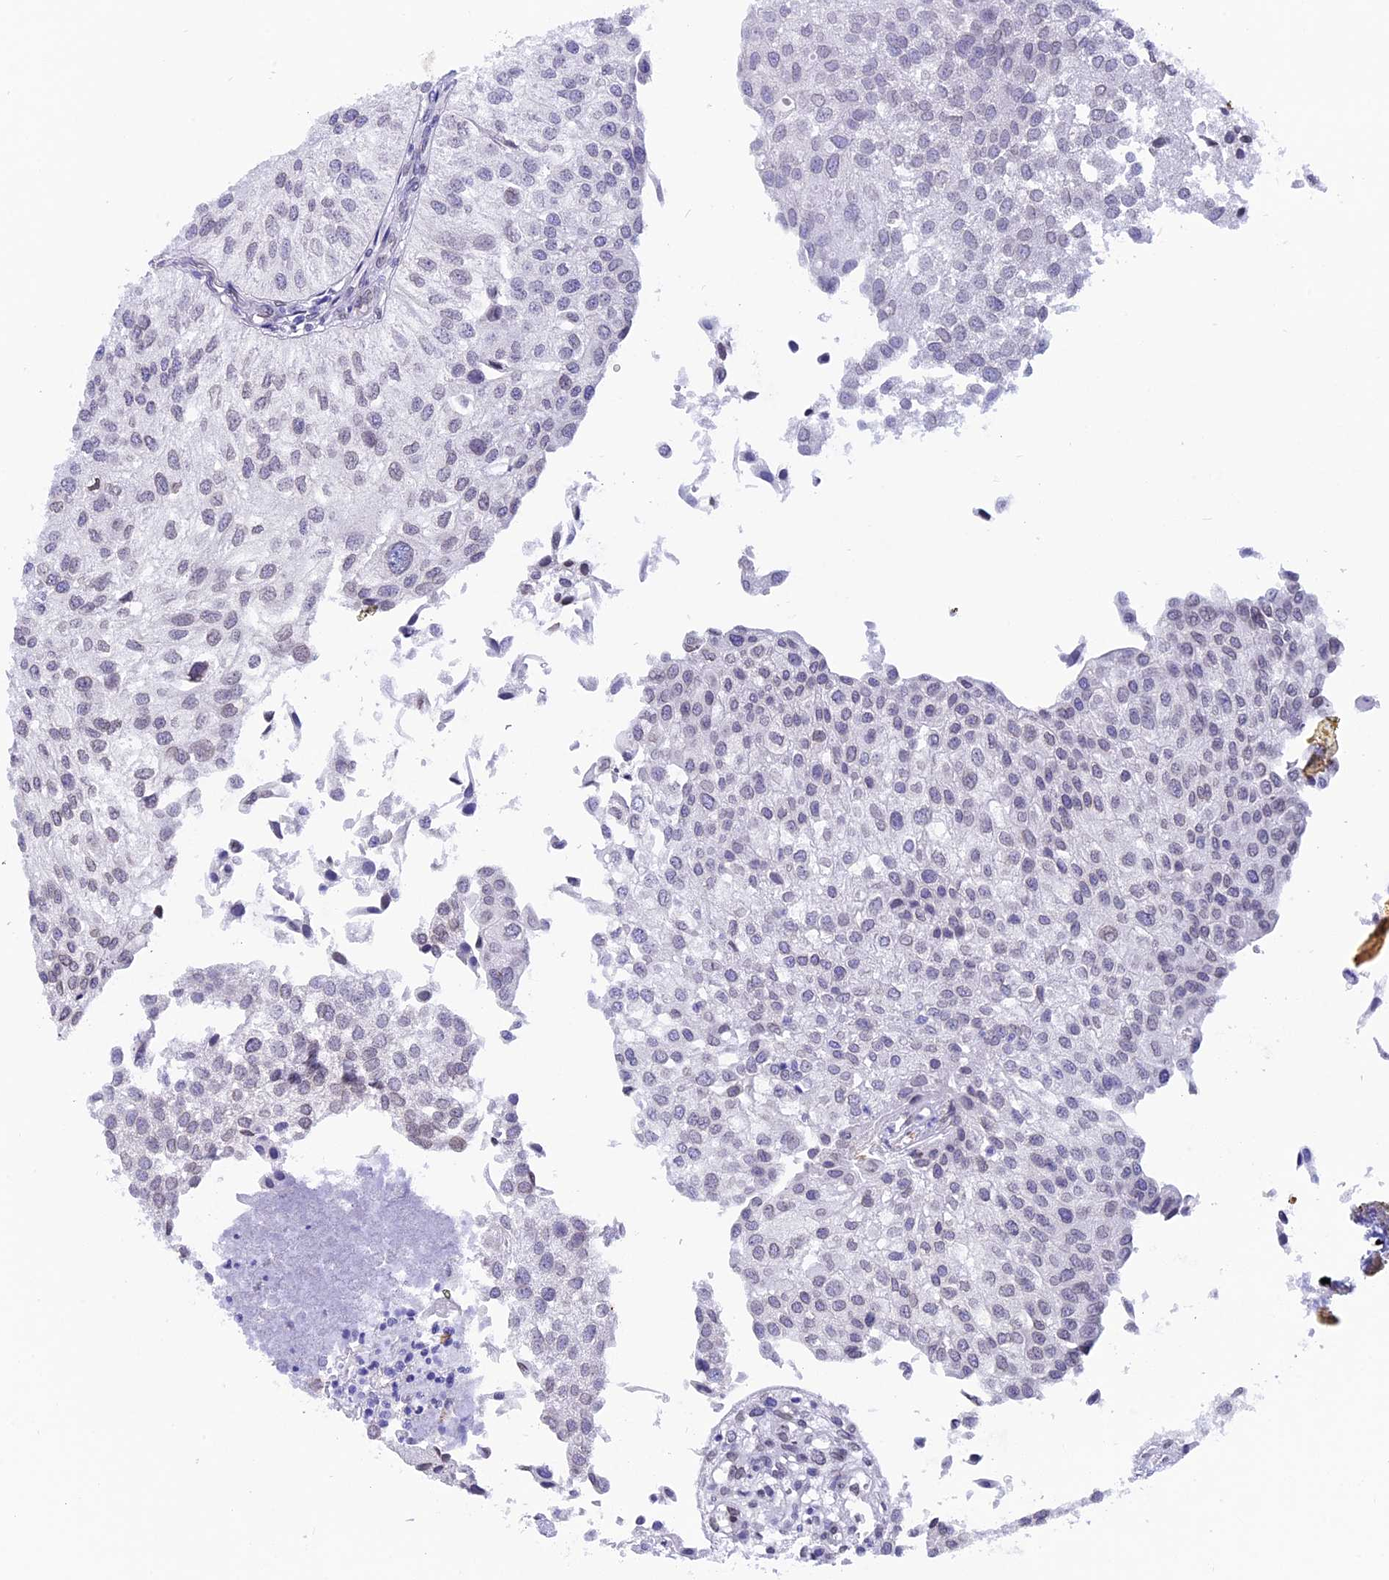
{"staining": {"intensity": "negative", "quantity": "none", "location": "none"}, "tissue": "urothelial cancer", "cell_type": "Tumor cells", "image_type": "cancer", "snomed": [{"axis": "morphology", "description": "Urothelial carcinoma, Low grade"}, {"axis": "topography", "description": "Urinary bladder"}], "caption": "Immunohistochemistry (IHC) histopathology image of human urothelial carcinoma (low-grade) stained for a protein (brown), which exhibits no positivity in tumor cells.", "gene": "TMPRSS7", "patient": {"sex": "female", "age": 89}}